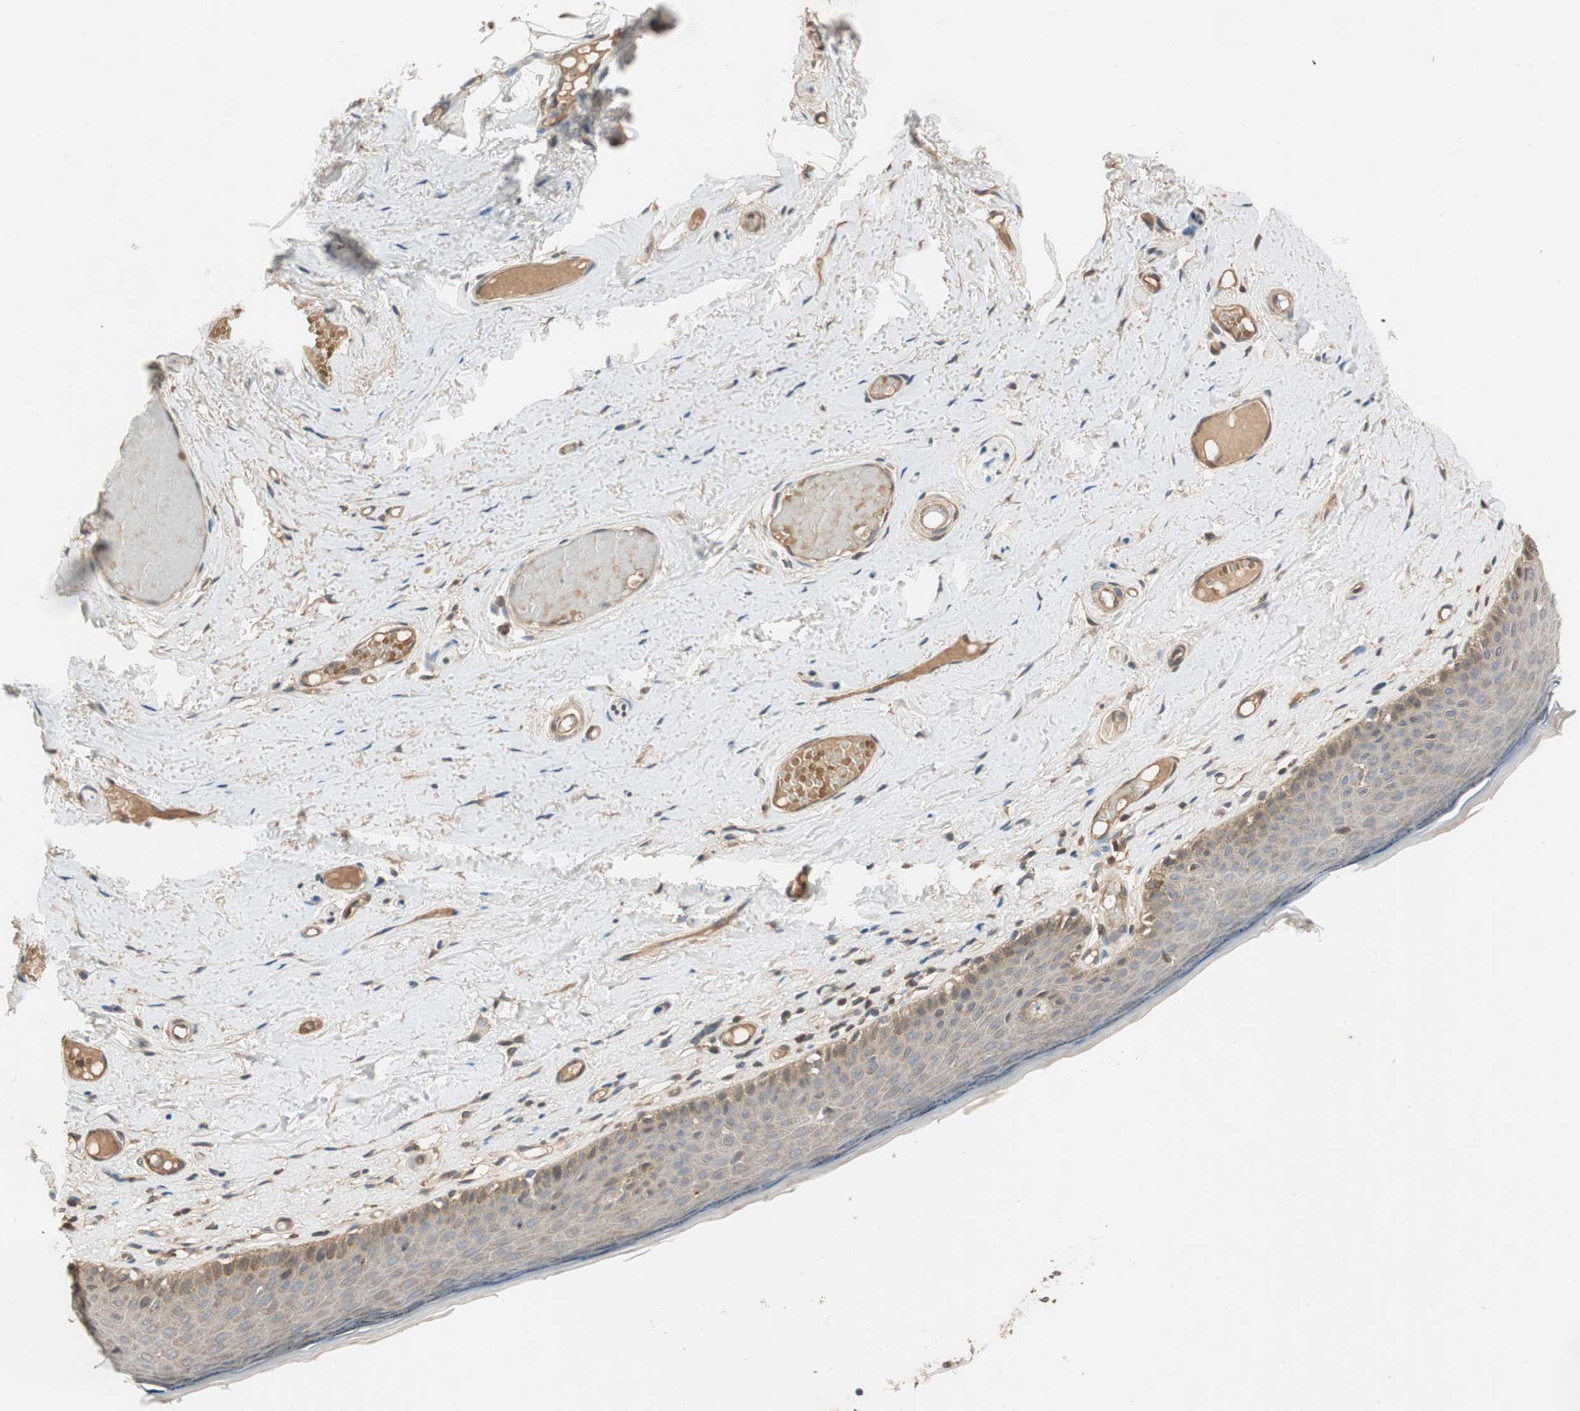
{"staining": {"intensity": "weak", "quantity": ">75%", "location": "cytoplasmic/membranous"}, "tissue": "skin", "cell_type": "Epidermal cells", "image_type": "normal", "snomed": [{"axis": "morphology", "description": "Normal tissue, NOS"}, {"axis": "topography", "description": "Vulva"}], "caption": "The micrograph exhibits staining of benign skin, revealing weak cytoplasmic/membranous protein expression (brown color) within epidermal cells.", "gene": "GCLM", "patient": {"sex": "female", "age": 54}}